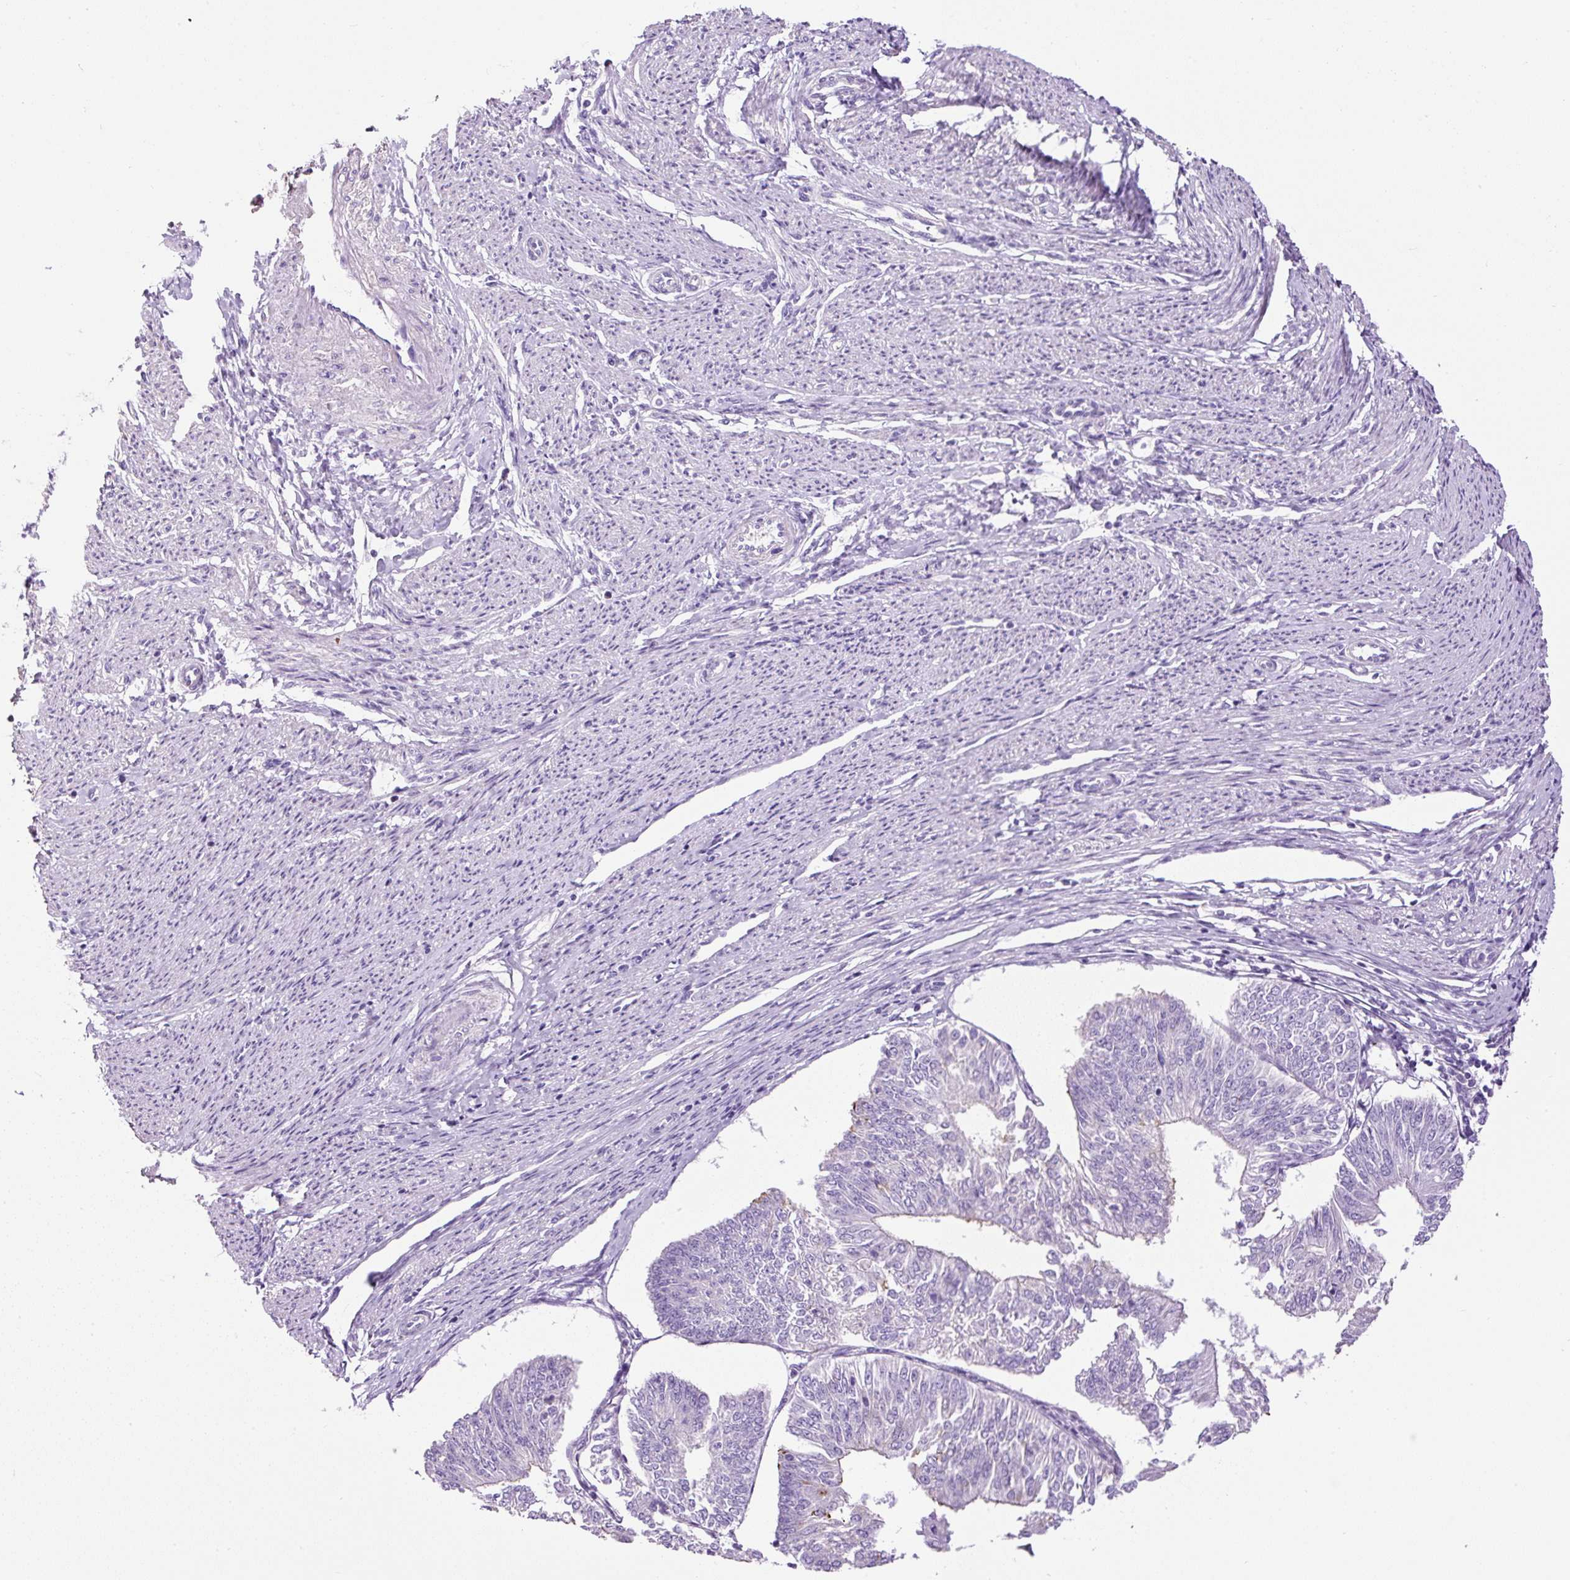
{"staining": {"intensity": "negative", "quantity": "none", "location": "none"}, "tissue": "endometrial cancer", "cell_type": "Tumor cells", "image_type": "cancer", "snomed": [{"axis": "morphology", "description": "Adenocarcinoma, NOS"}, {"axis": "topography", "description": "Endometrium"}], "caption": "Histopathology image shows no significant protein expression in tumor cells of endometrial cancer (adenocarcinoma).", "gene": "PDIA2", "patient": {"sex": "female", "age": 58}}